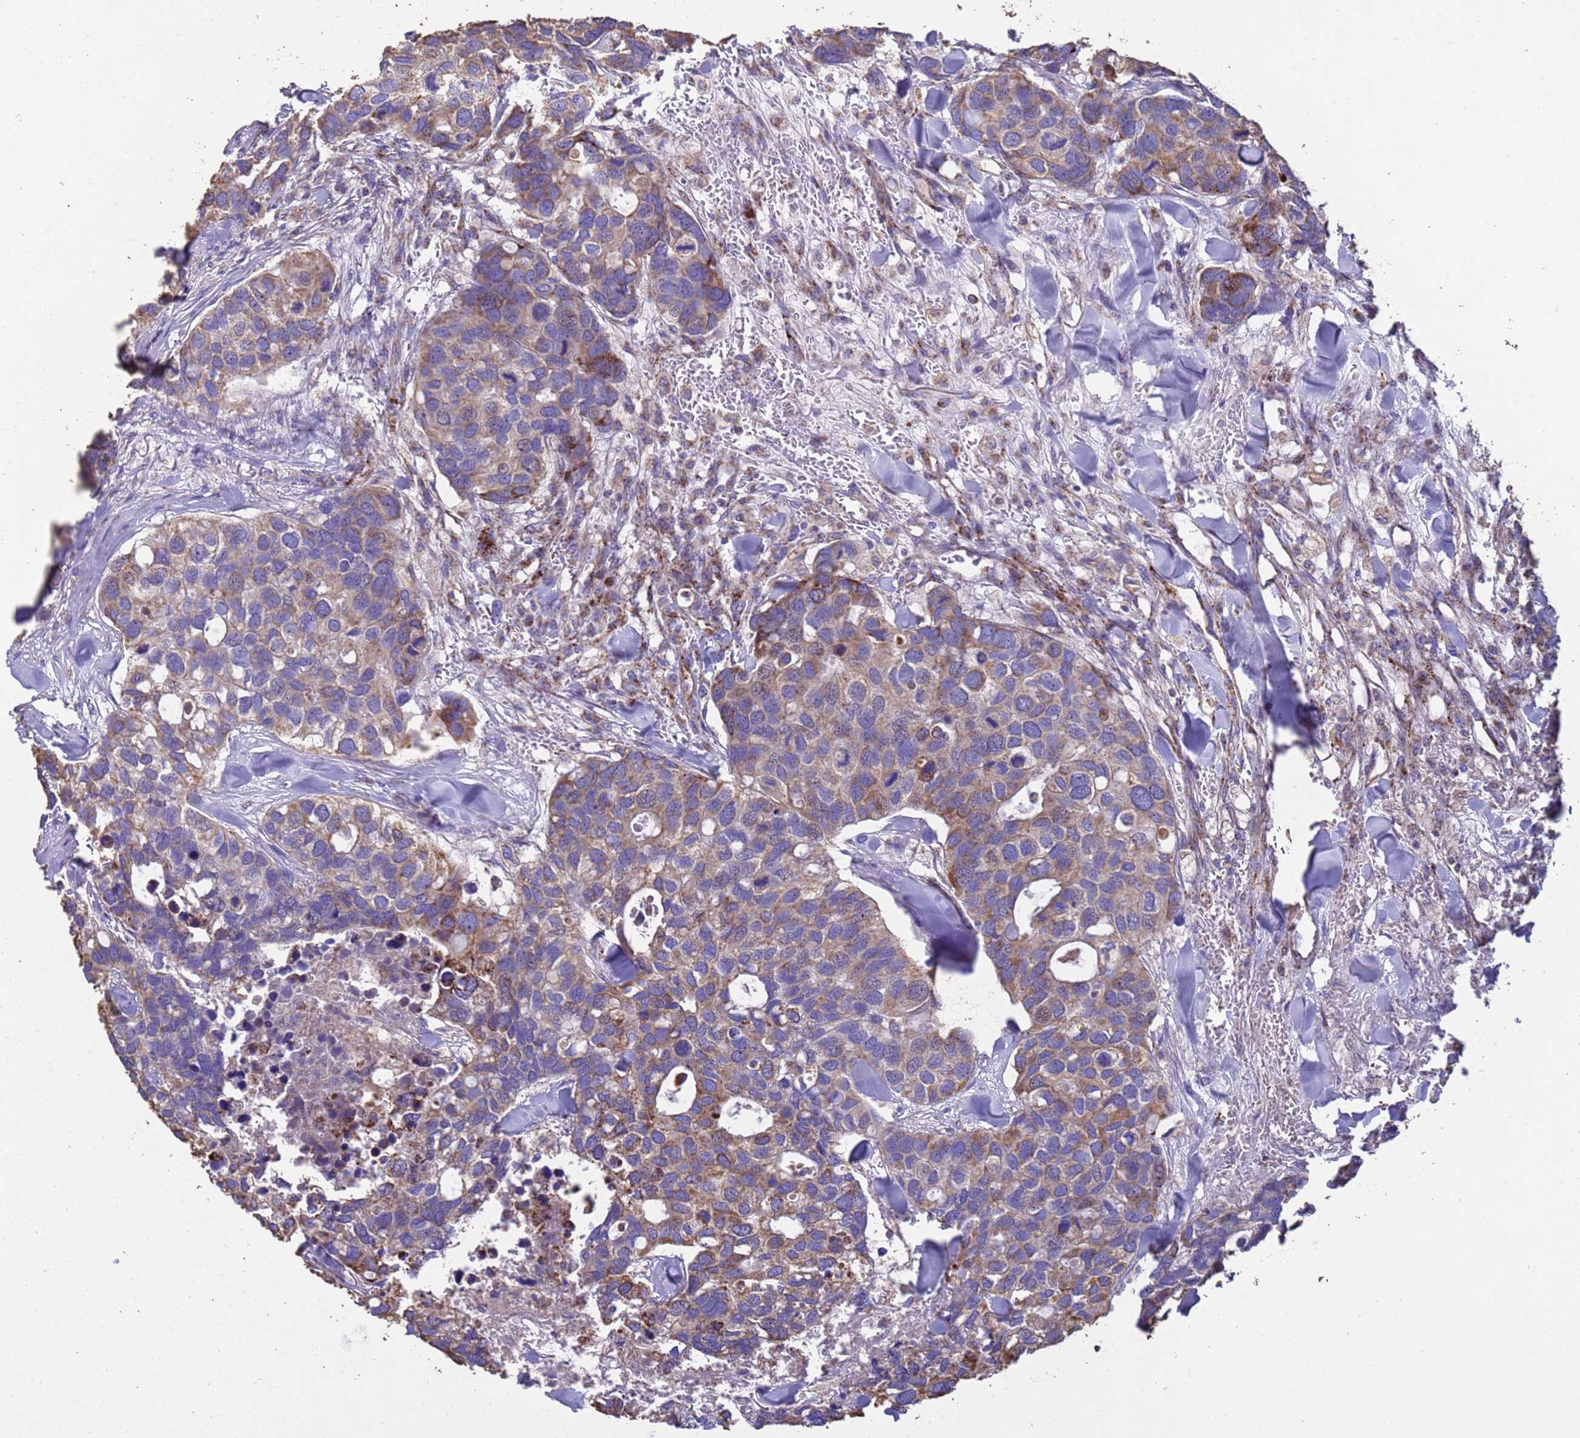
{"staining": {"intensity": "moderate", "quantity": "25%-75%", "location": "cytoplasmic/membranous"}, "tissue": "breast cancer", "cell_type": "Tumor cells", "image_type": "cancer", "snomed": [{"axis": "morphology", "description": "Duct carcinoma"}, {"axis": "topography", "description": "Breast"}], "caption": "Breast infiltrating ductal carcinoma stained with DAB (3,3'-diaminobenzidine) IHC reveals medium levels of moderate cytoplasmic/membranous staining in about 25%-75% of tumor cells. The staining was performed using DAB (3,3'-diaminobenzidine) to visualize the protein expression in brown, while the nuclei were stained in blue with hematoxylin (Magnification: 20x).", "gene": "ZNFX1", "patient": {"sex": "female", "age": 83}}